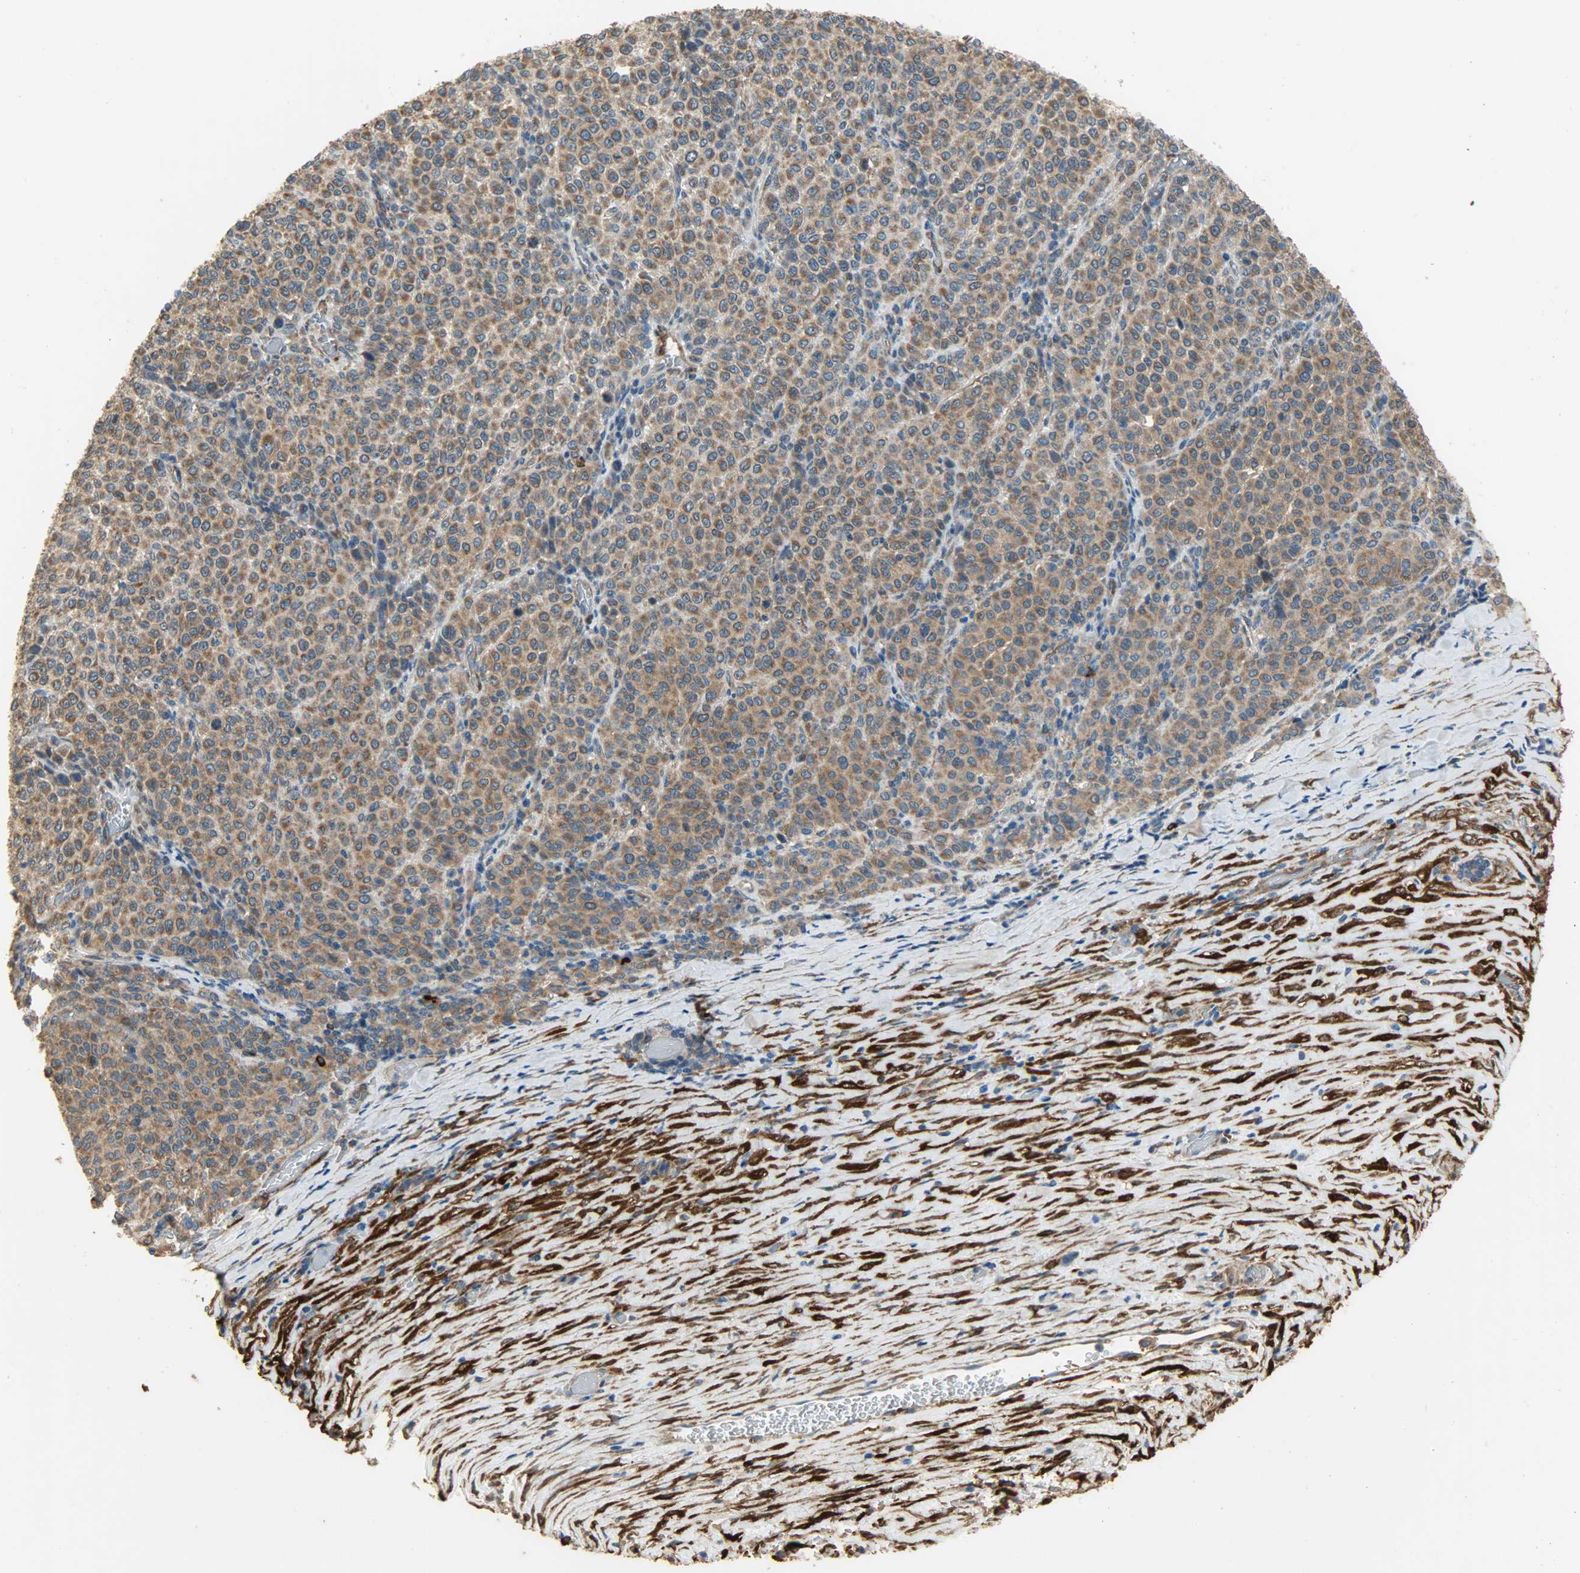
{"staining": {"intensity": "strong", "quantity": ">75%", "location": "cytoplasmic/membranous"}, "tissue": "melanoma", "cell_type": "Tumor cells", "image_type": "cancer", "snomed": [{"axis": "morphology", "description": "Malignant melanoma, Metastatic site"}, {"axis": "topography", "description": "Pancreas"}], "caption": "Protein expression analysis of human malignant melanoma (metastatic site) reveals strong cytoplasmic/membranous expression in approximately >75% of tumor cells.", "gene": "C1orf198", "patient": {"sex": "female", "age": 30}}